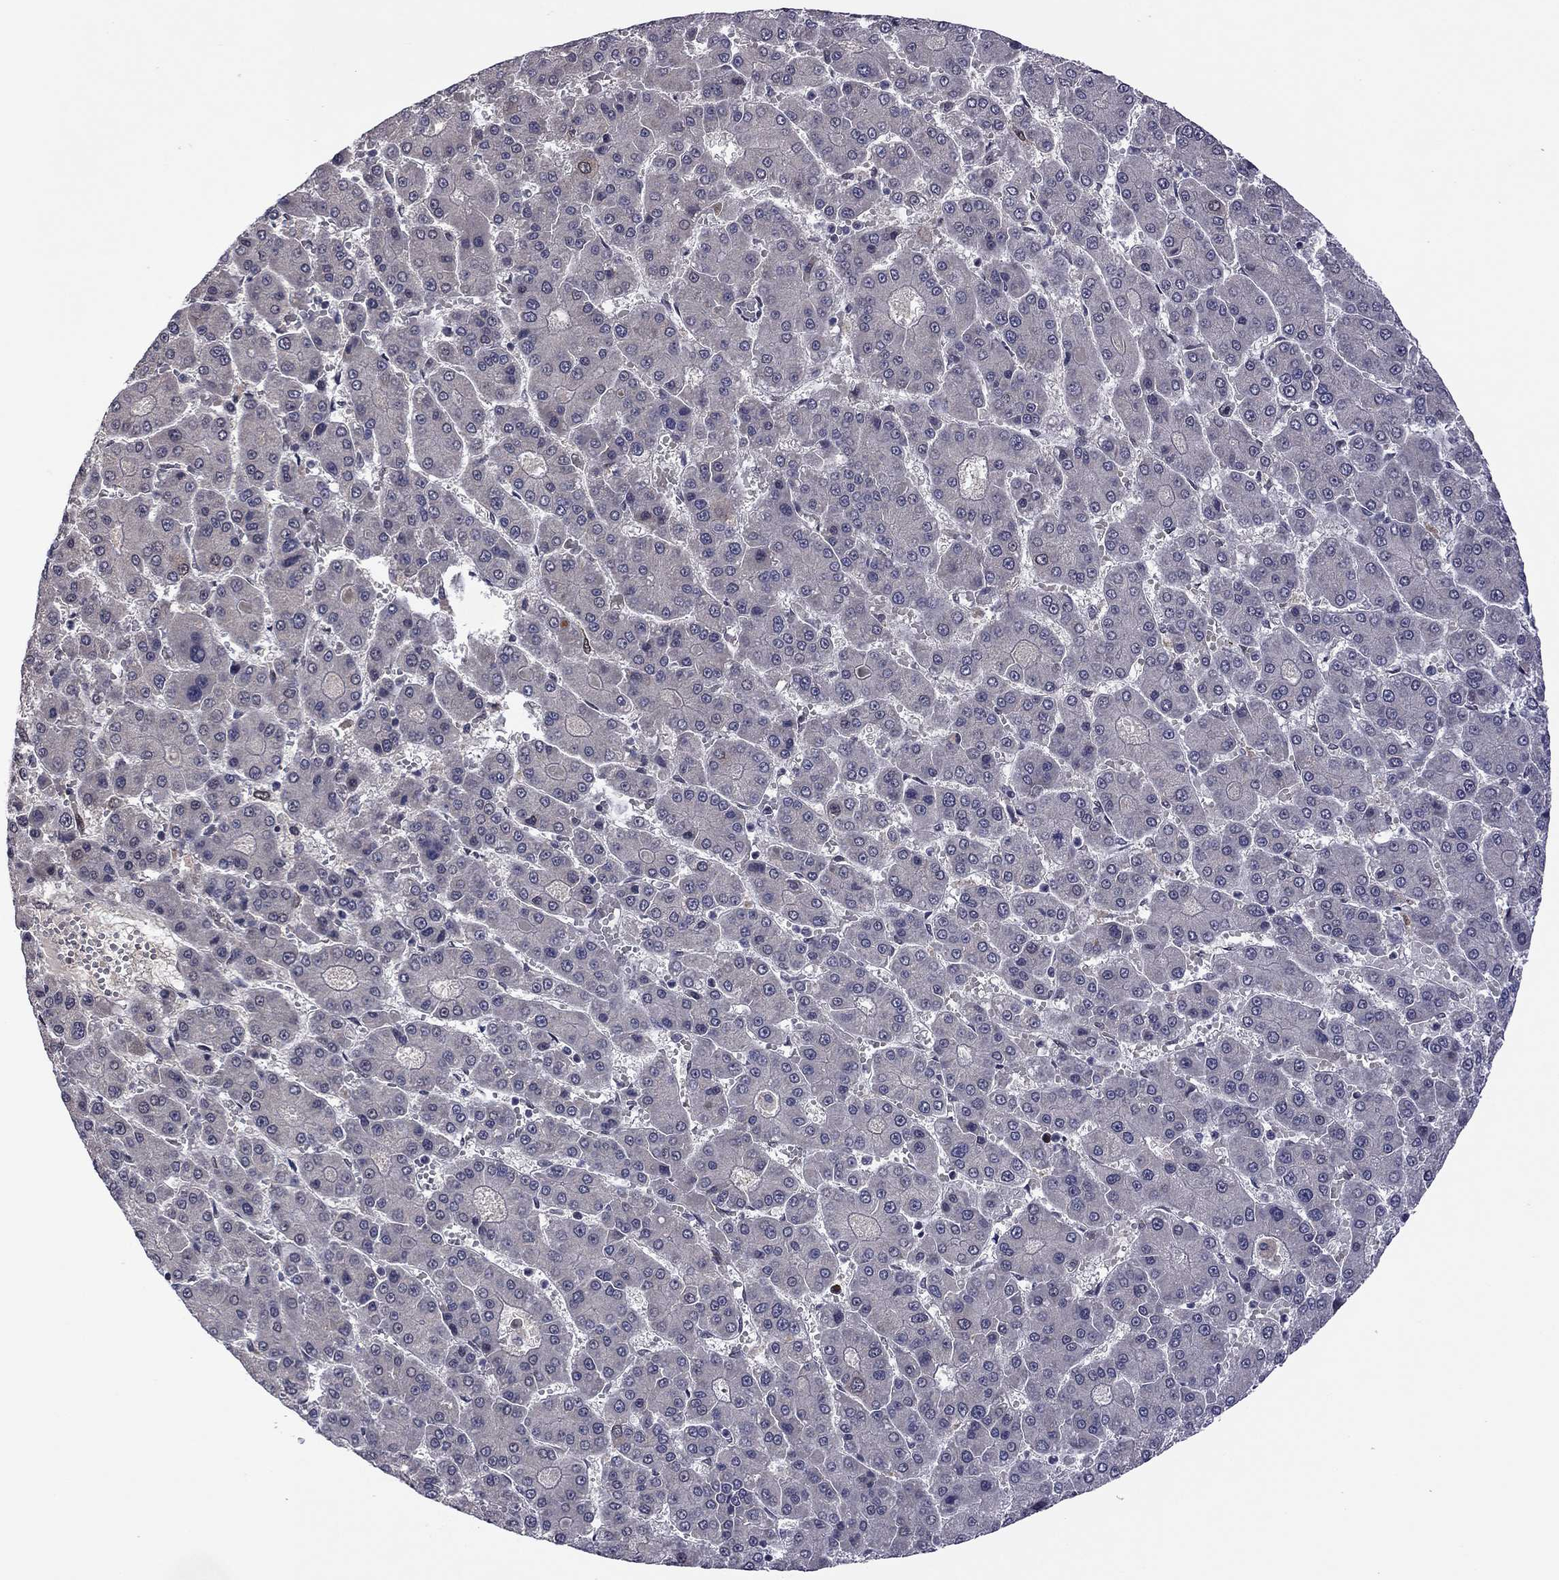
{"staining": {"intensity": "negative", "quantity": "none", "location": "none"}, "tissue": "liver cancer", "cell_type": "Tumor cells", "image_type": "cancer", "snomed": [{"axis": "morphology", "description": "Carcinoma, Hepatocellular, NOS"}, {"axis": "topography", "description": "Liver"}], "caption": "Immunohistochemical staining of human liver cancer reveals no significant staining in tumor cells.", "gene": "GPAA1", "patient": {"sex": "male", "age": 70}}